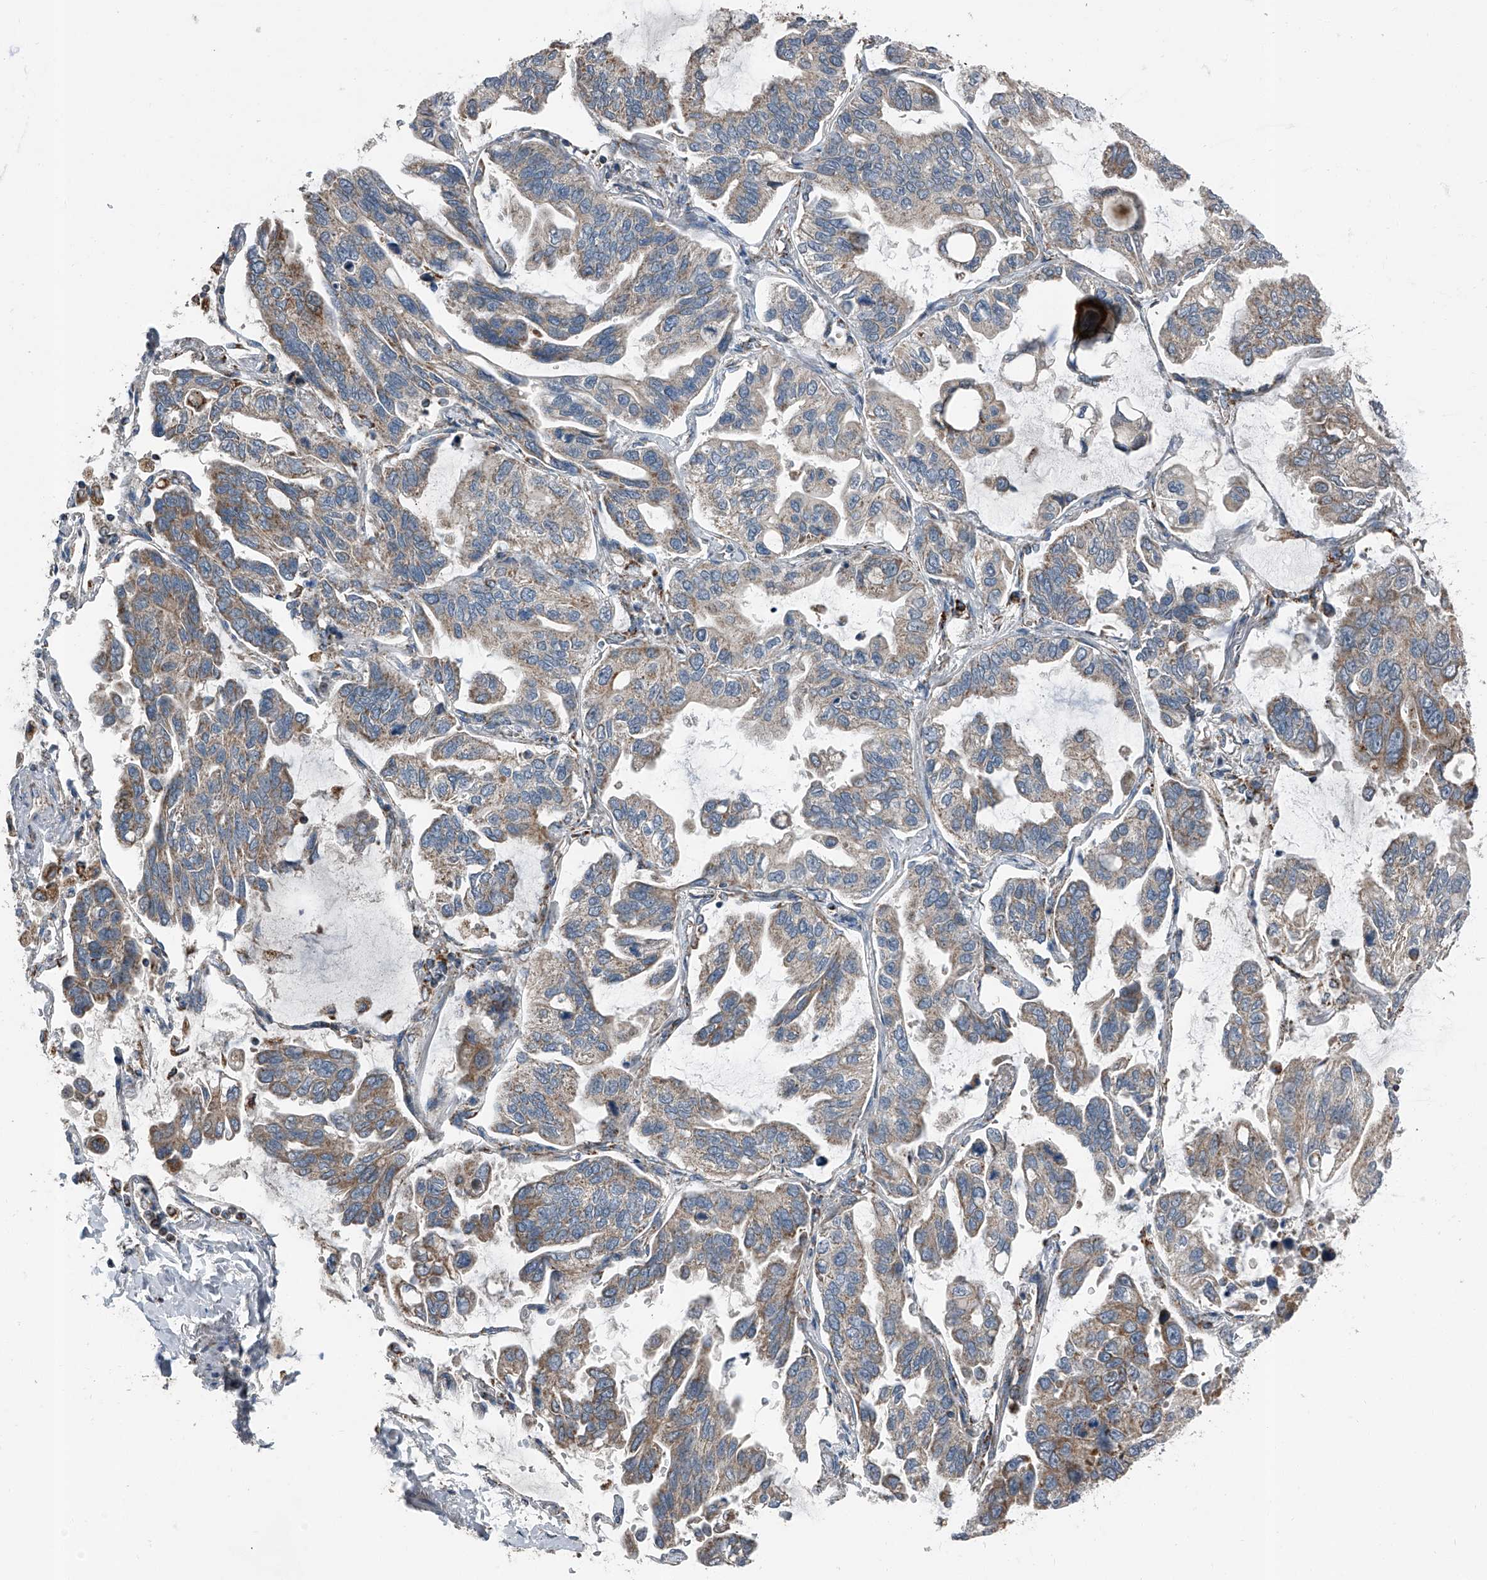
{"staining": {"intensity": "moderate", "quantity": ">75%", "location": "cytoplasmic/membranous"}, "tissue": "lung cancer", "cell_type": "Tumor cells", "image_type": "cancer", "snomed": [{"axis": "morphology", "description": "Adenocarcinoma, NOS"}, {"axis": "topography", "description": "Lung"}], "caption": "Immunohistochemistry micrograph of lung cancer (adenocarcinoma) stained for a protein (brown), which exhibits medium levels of moderate cytoplasmic/membranous positivity in approximately >75% of tumor cells.", "gene": "CHRNA7", "patient": {"sex": "male", "age": 64}}